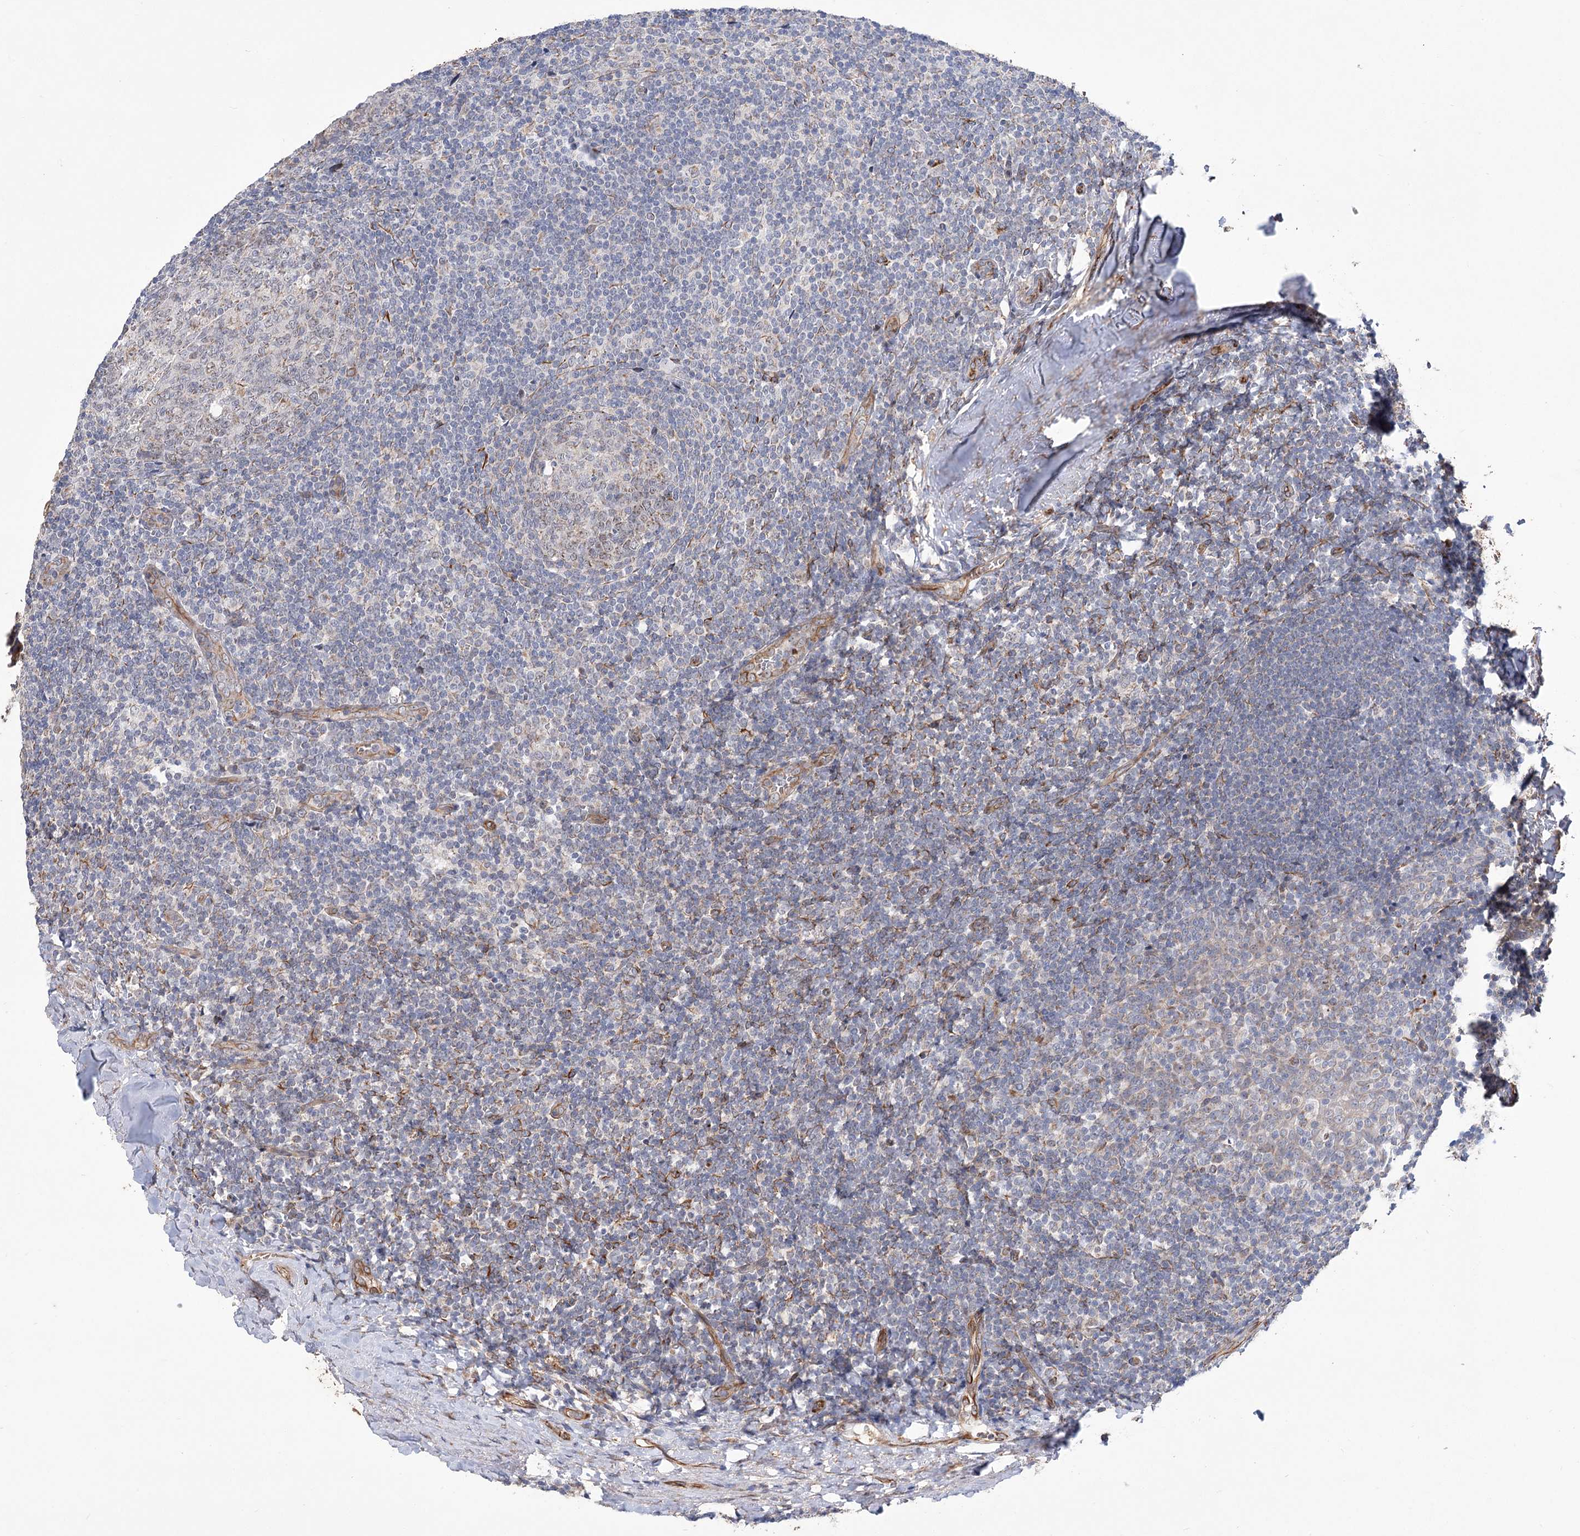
{"staining": {"intensity": "moderate", "quantity": "25%-75%", "location": "cytoplasmic/membranous"}, "tissue": "tonsil", "cell_type": "Germinal center cells", "image_type": "normal", "snomed": [{"axis": "morphology", "description": "Normal tissue, NOS"}, {"axis": "topography", "description": "Tonsil"}], "caption": "Approximately 25%-75% of germinal center cells in unremarkable human tonsil show moderate cytoplasmic/membranous protein positivity as visualized by brown immunohistochemical staining.", "gene": "ECHDC3", "patient": {"sex": "male", "age": 37}}